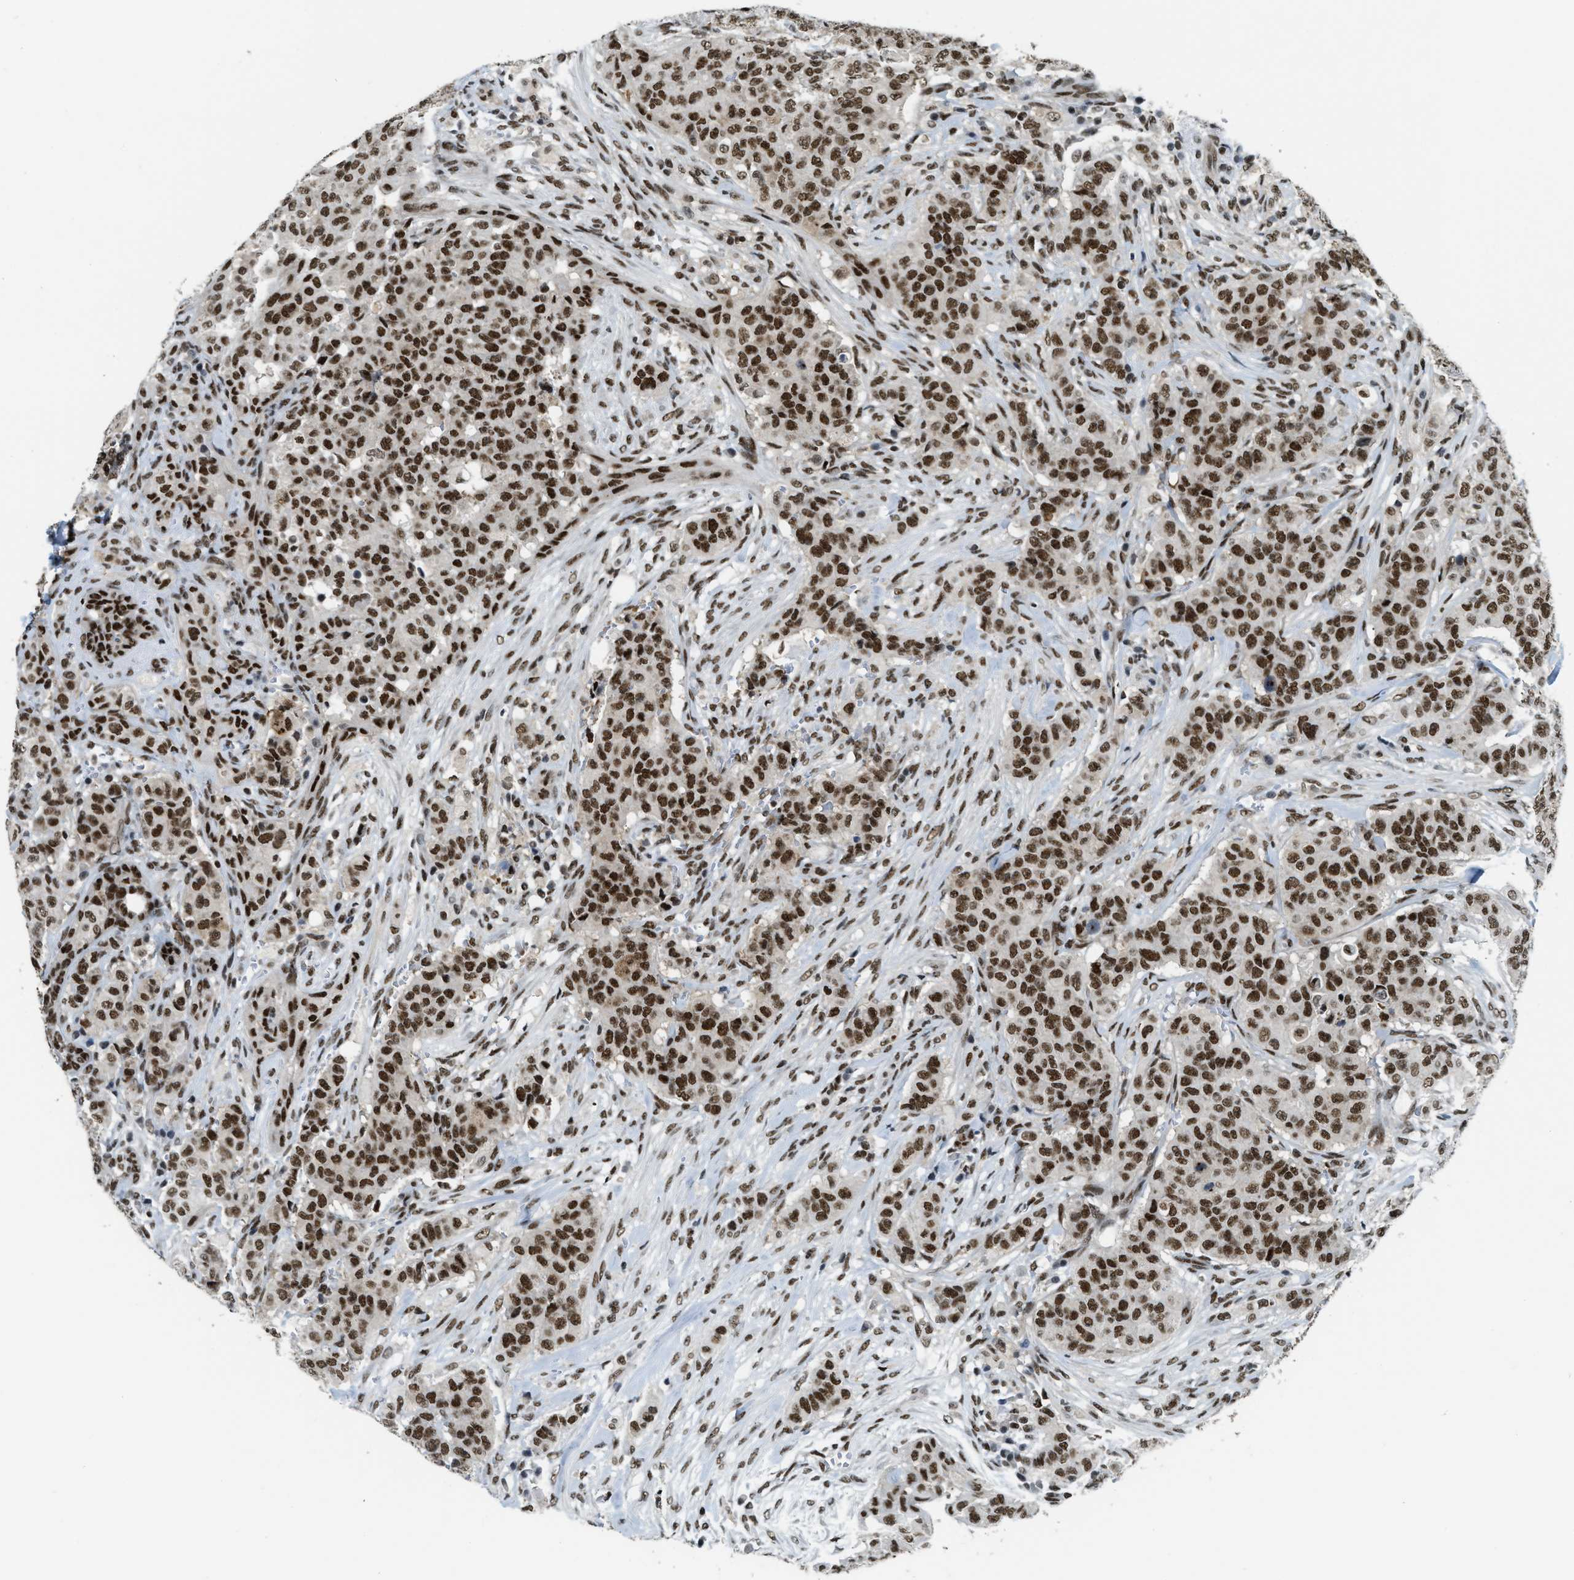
{"staining": {"intensity": "strong", "quantity": ">75%", "location": "nuclear"}, "tissue": "breast cancer", "cell_type": "Tumor cells", "image_type": "cancer", "snomed": [{"axis": "morphology", "description": "Normal tissue, NOS"}, {"axis": "morphology", "description": "Duct carcinoma"}, {"axis": "topography", "description": "Breast"}], "caption": "Breast invasive ductal carcinoma stained with DAB (3,3'-diaminobenzidine) immunohistochemistry (IHC) displays high levels of strong nuclear positivity in about >75% of tumor cells.", "gene": "NUMA1", "patient": {"sex": "female", "age": 40}}